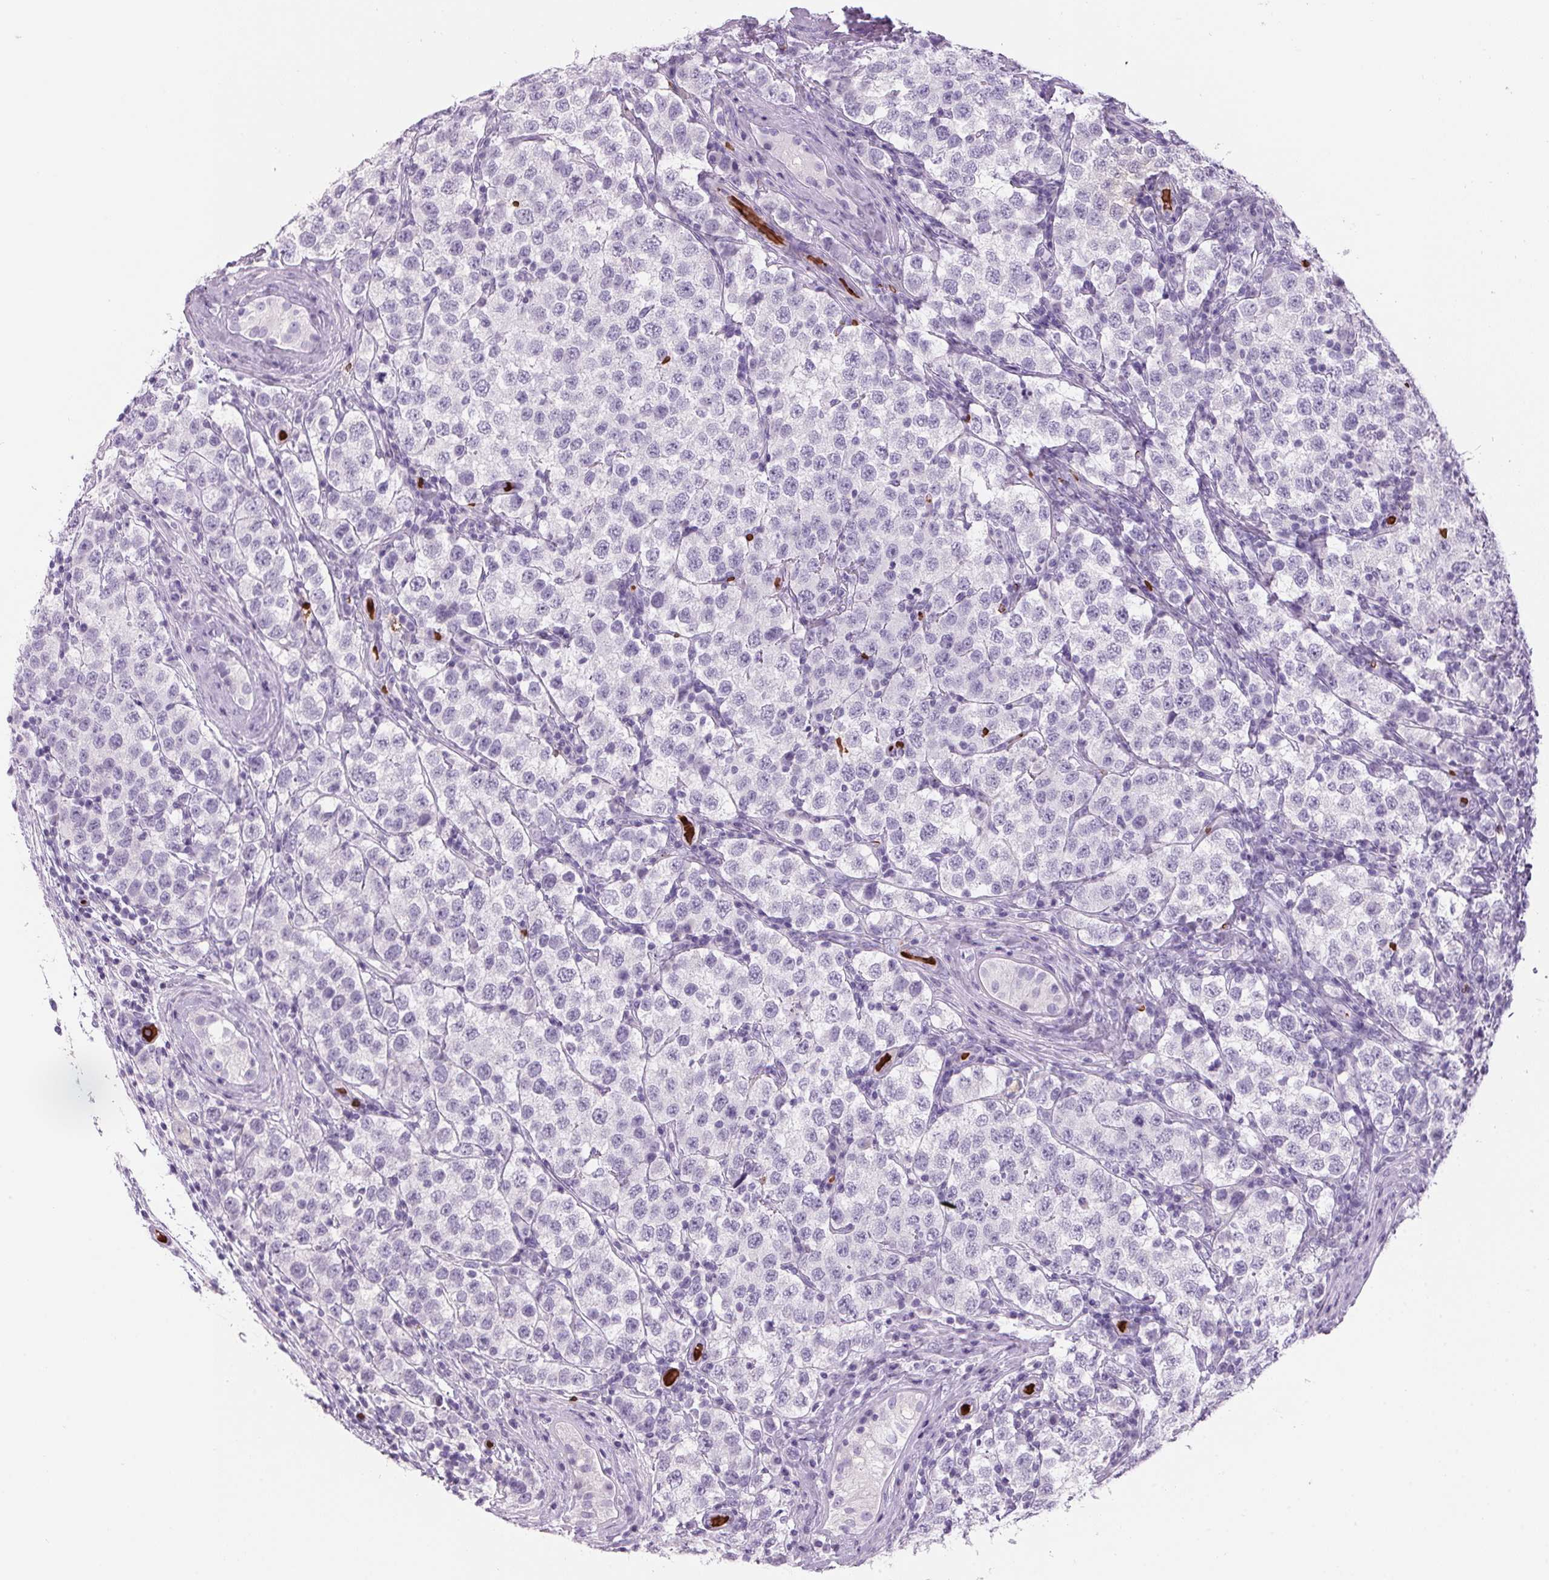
{"staining": {"intensity": "negative", "quantity": "none", "location": "none"}, "tissue": "testis cancer", "cell_type": "Tumor cells", "image_type": "cancer", "snomed": [{"axis": "morphology", "description": "Seminoma, NOS"}, {"axis": "topography", "description": "Testis"}], "caption": "Immunohistochemical staining of human testis cancer displays no significant positivity in tumor cells.", "gene": "HBQ1", "patient": {"sex": "male", "age": 34}}